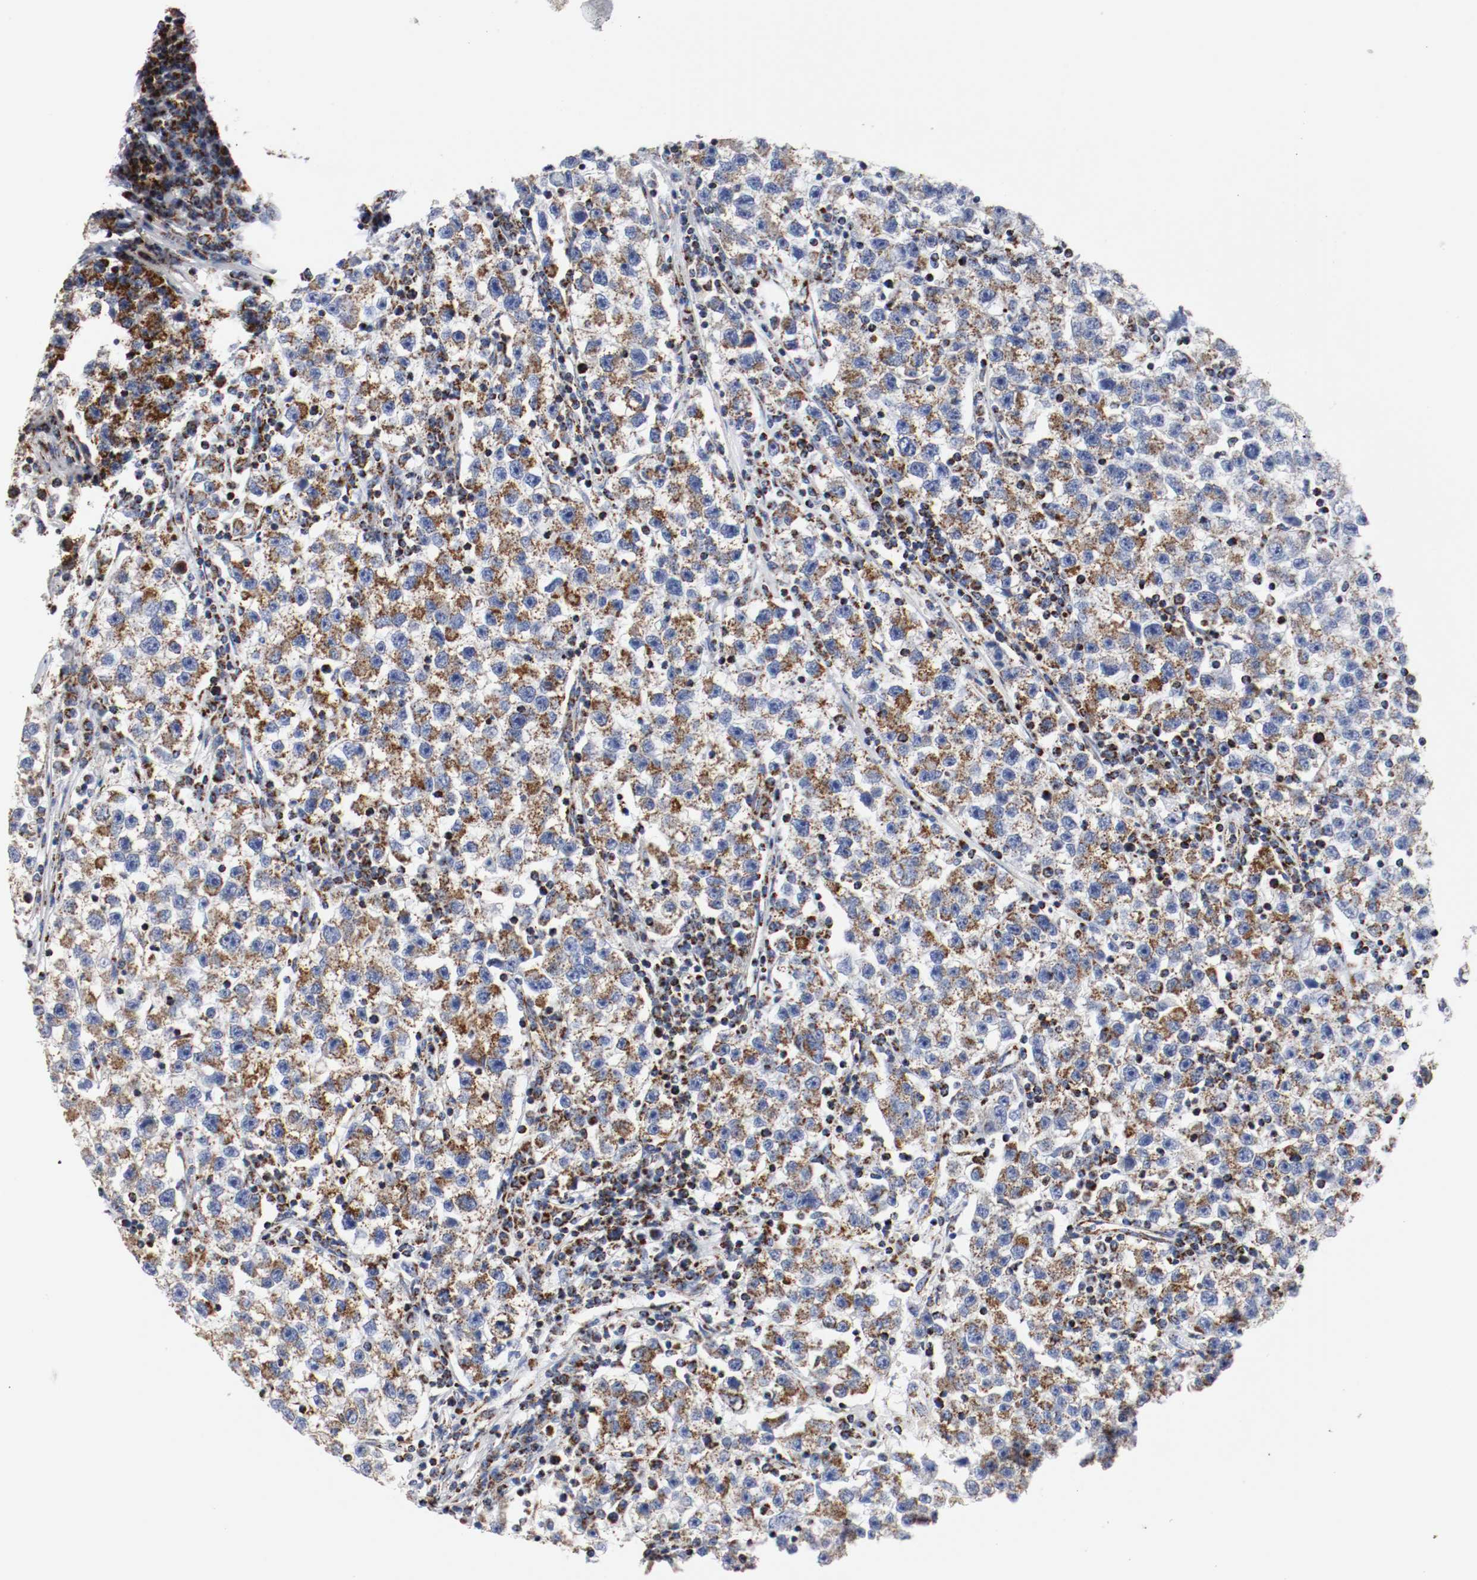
{"staining": {"intensity": "weak", "quantity": "25%-75%", "location": "cytoplasmic/membranous"}, "tissue": "testis cancer", "cell_type": "Tumor cells", "image_type": "cancer", "snomed": [{"axis": "morphology", "description": "Seminoma, NOS"}, {"axis": "topography", "description": "Testis"}], "caption": "A high-resolution photomicrograph shows IHC staining of testis seminoma, which shows weak cytoplasmic/membranous staining in approximately 25%-75% of tumor cells.", "gene": "TUBD1", "patient": {"sex": "male", "age": 22}}